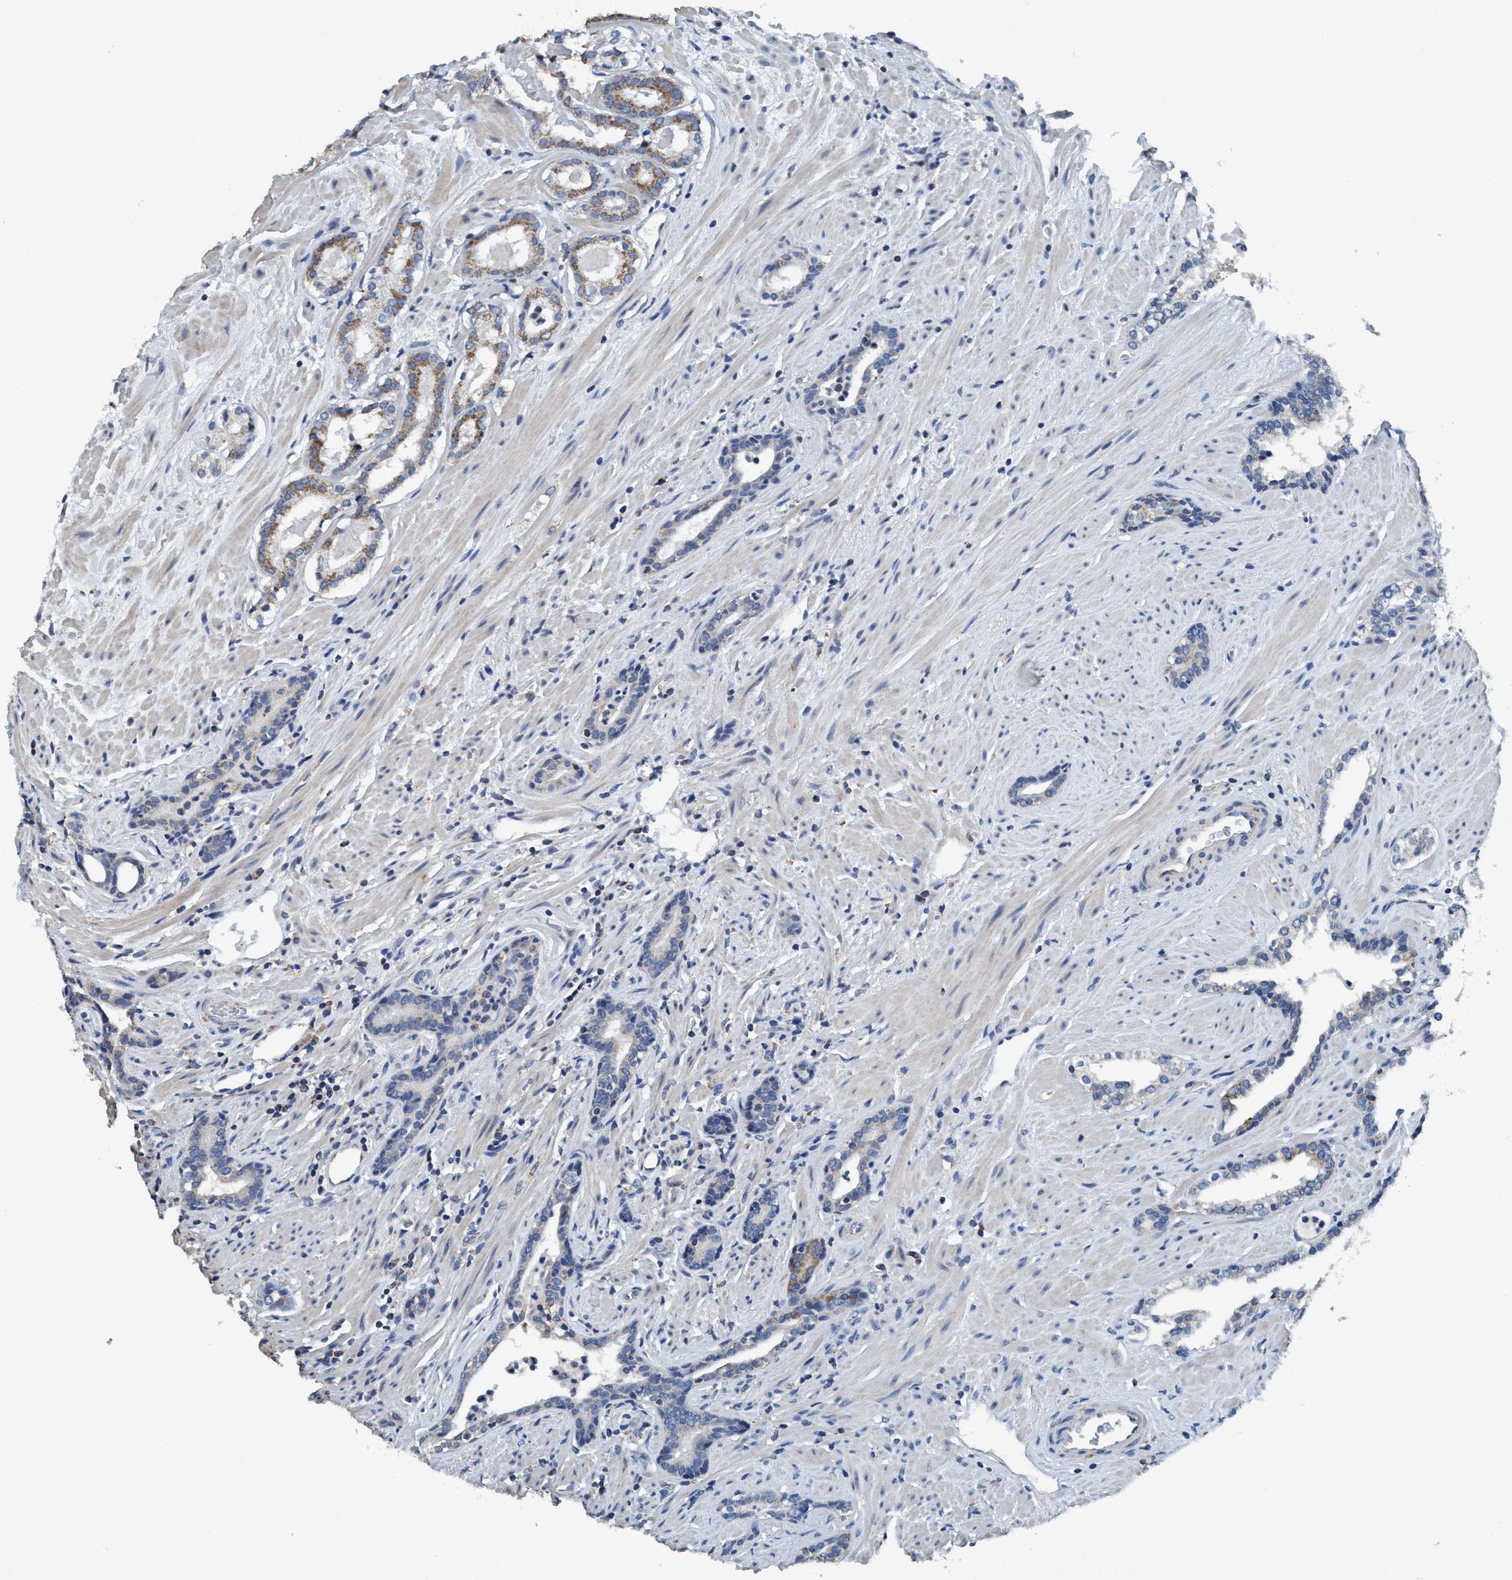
{"staining": {"intensity": "moderate", "quantity": "<25%", "location": "cytoplasmic/membranous"}, "tissue": "prostate cancer", "cell_type": "Tumor cells", "image_type": "cancer", "snomed": [{"axis": "morphology", "description": "Adenocarcinoma, High grade"}, {"axis": "topography", "description": "Prostate"}], "caption": "Protein analysis of prostate cancer tissue shows moderate cytoplasmic/membranous positivity in about <25% of tumor cells. Nuclei are stained in blue.", "gene": "ANKFN1", "patient": {"sex": "male", "age": 71}}